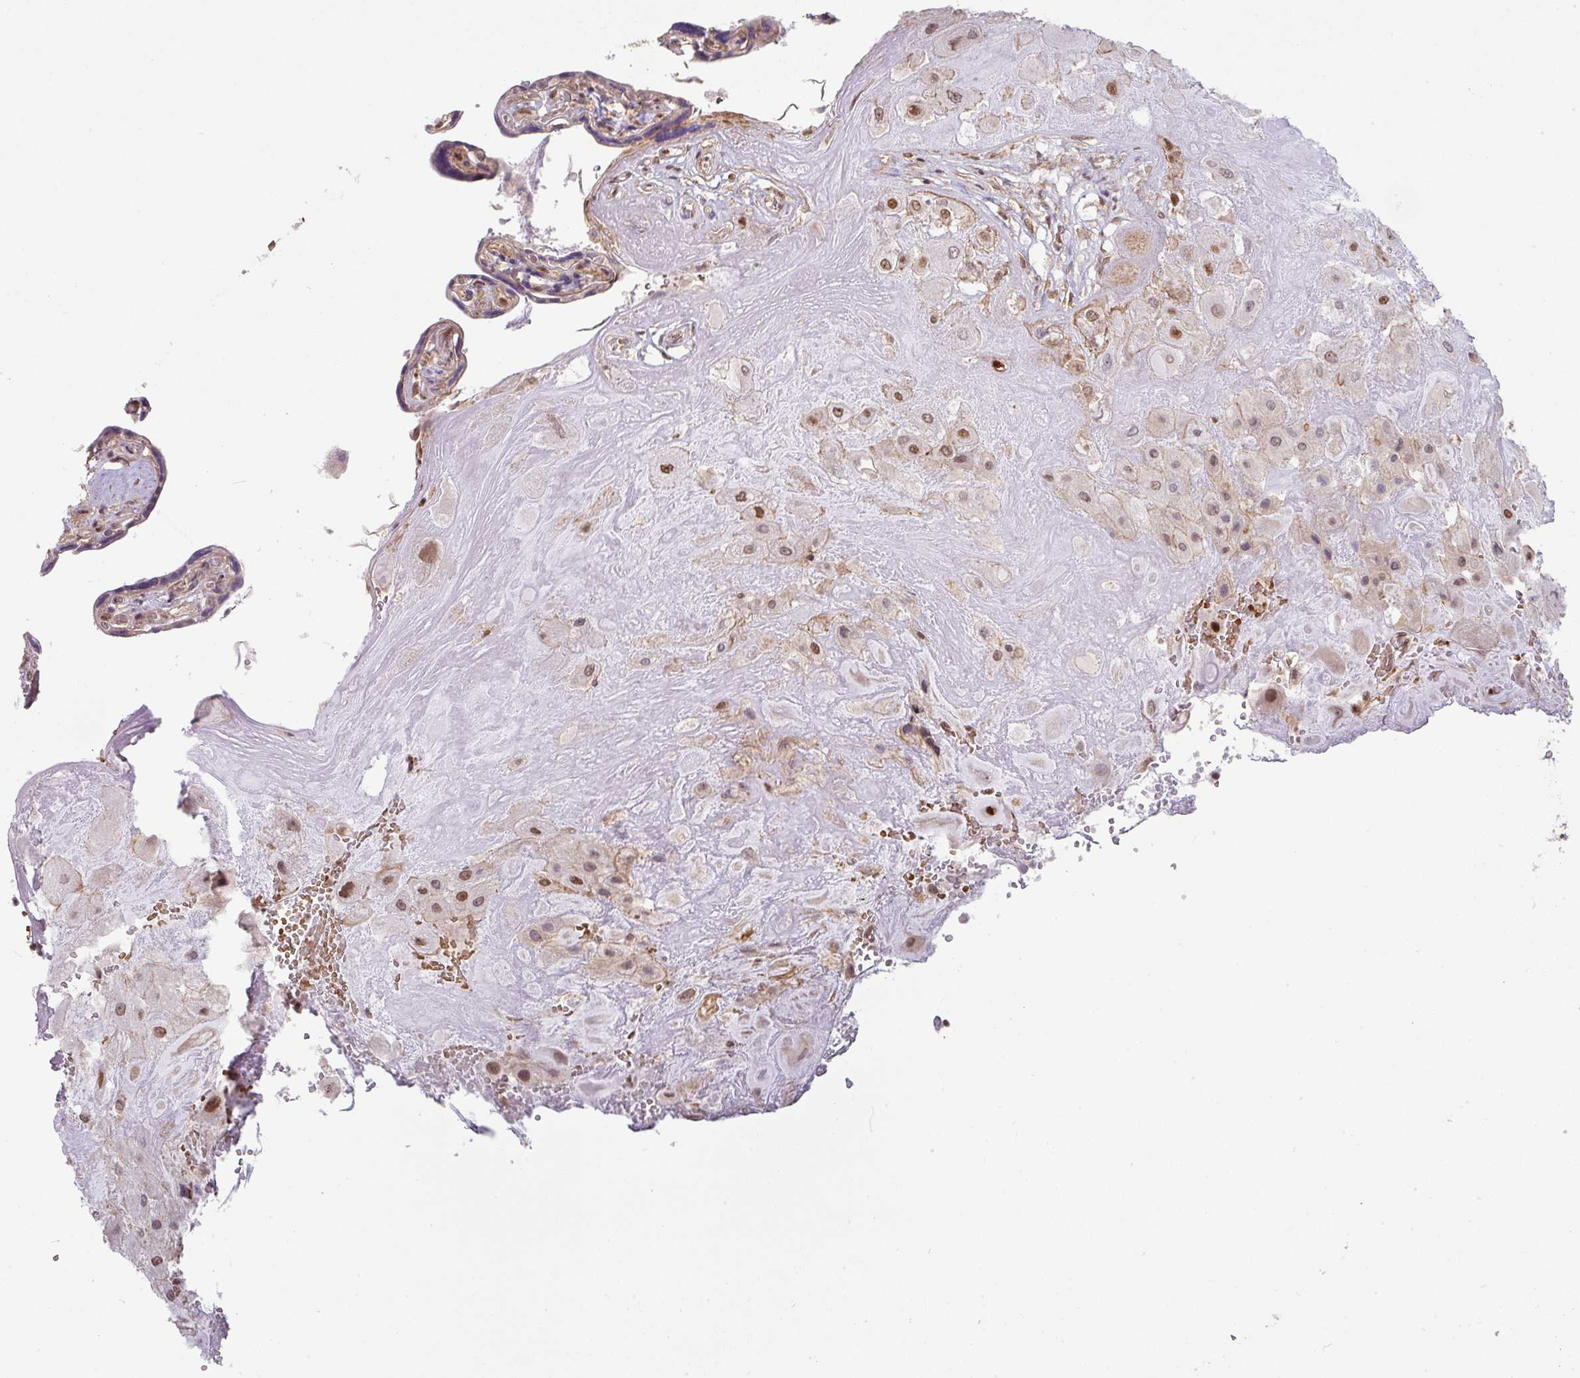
{"staining": {"intensity": "moderate", "quantity": "<25%", "location": "nuclear"}, "tissue": "placenta", "cell_type": "Decidual cells", "image_type": "normal", "snomed": [{"axis": "morphology", "description": "Normal tissue, NOS"}, {"axis": "topography", "description": "Placenta"}], "caption": "DAB immunohistochemical staining of unremarkable placenta exhibits moderate nuclear protein staining in about <25% of decidual cells.", "gene": "NCOA5", "patient": {"sex": "female", "age": 32}}